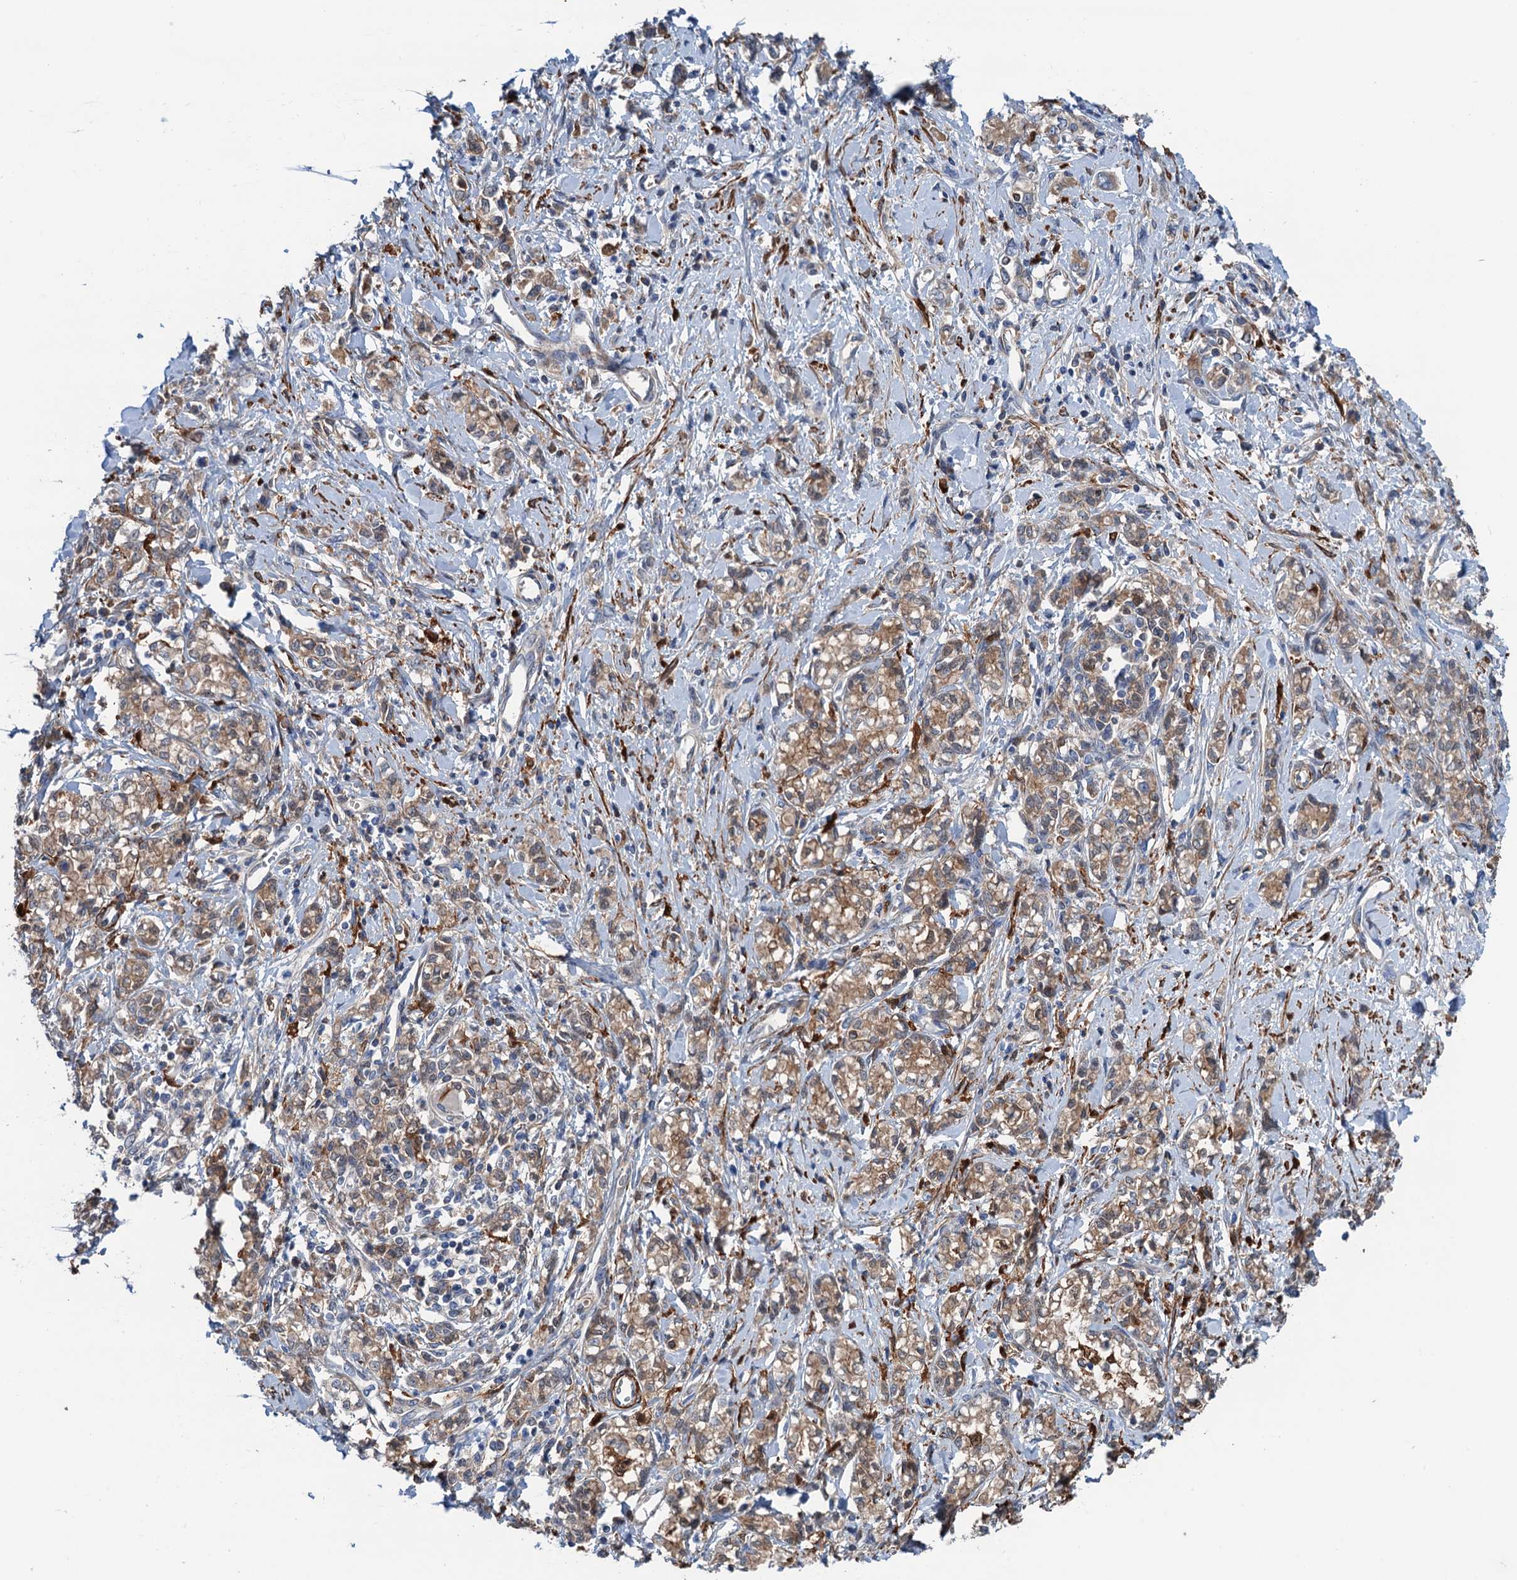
{"staining": {"intensity": "moderate", "quantity": ">75%", "location": "cytoplasmic/membranous"}, "tissue": "stomach cancer", "cell_type": "Tumor cells", "image_type": "cancer", "snomed": [{"axis": "morphology", "description": "Adenocarcinoma, NOS"}, {"axis": "topography", "description": "Stomach"}], "caption": "This is a photomicrograph of immunohistochemistry (IHC) staining of stomach adenocarcinoma, which shows moderate expression in the cytoplasmic/membranous of tumor cells.", "gene": "CSTPP1", "patient": {"sex": "female", "age": 76}}